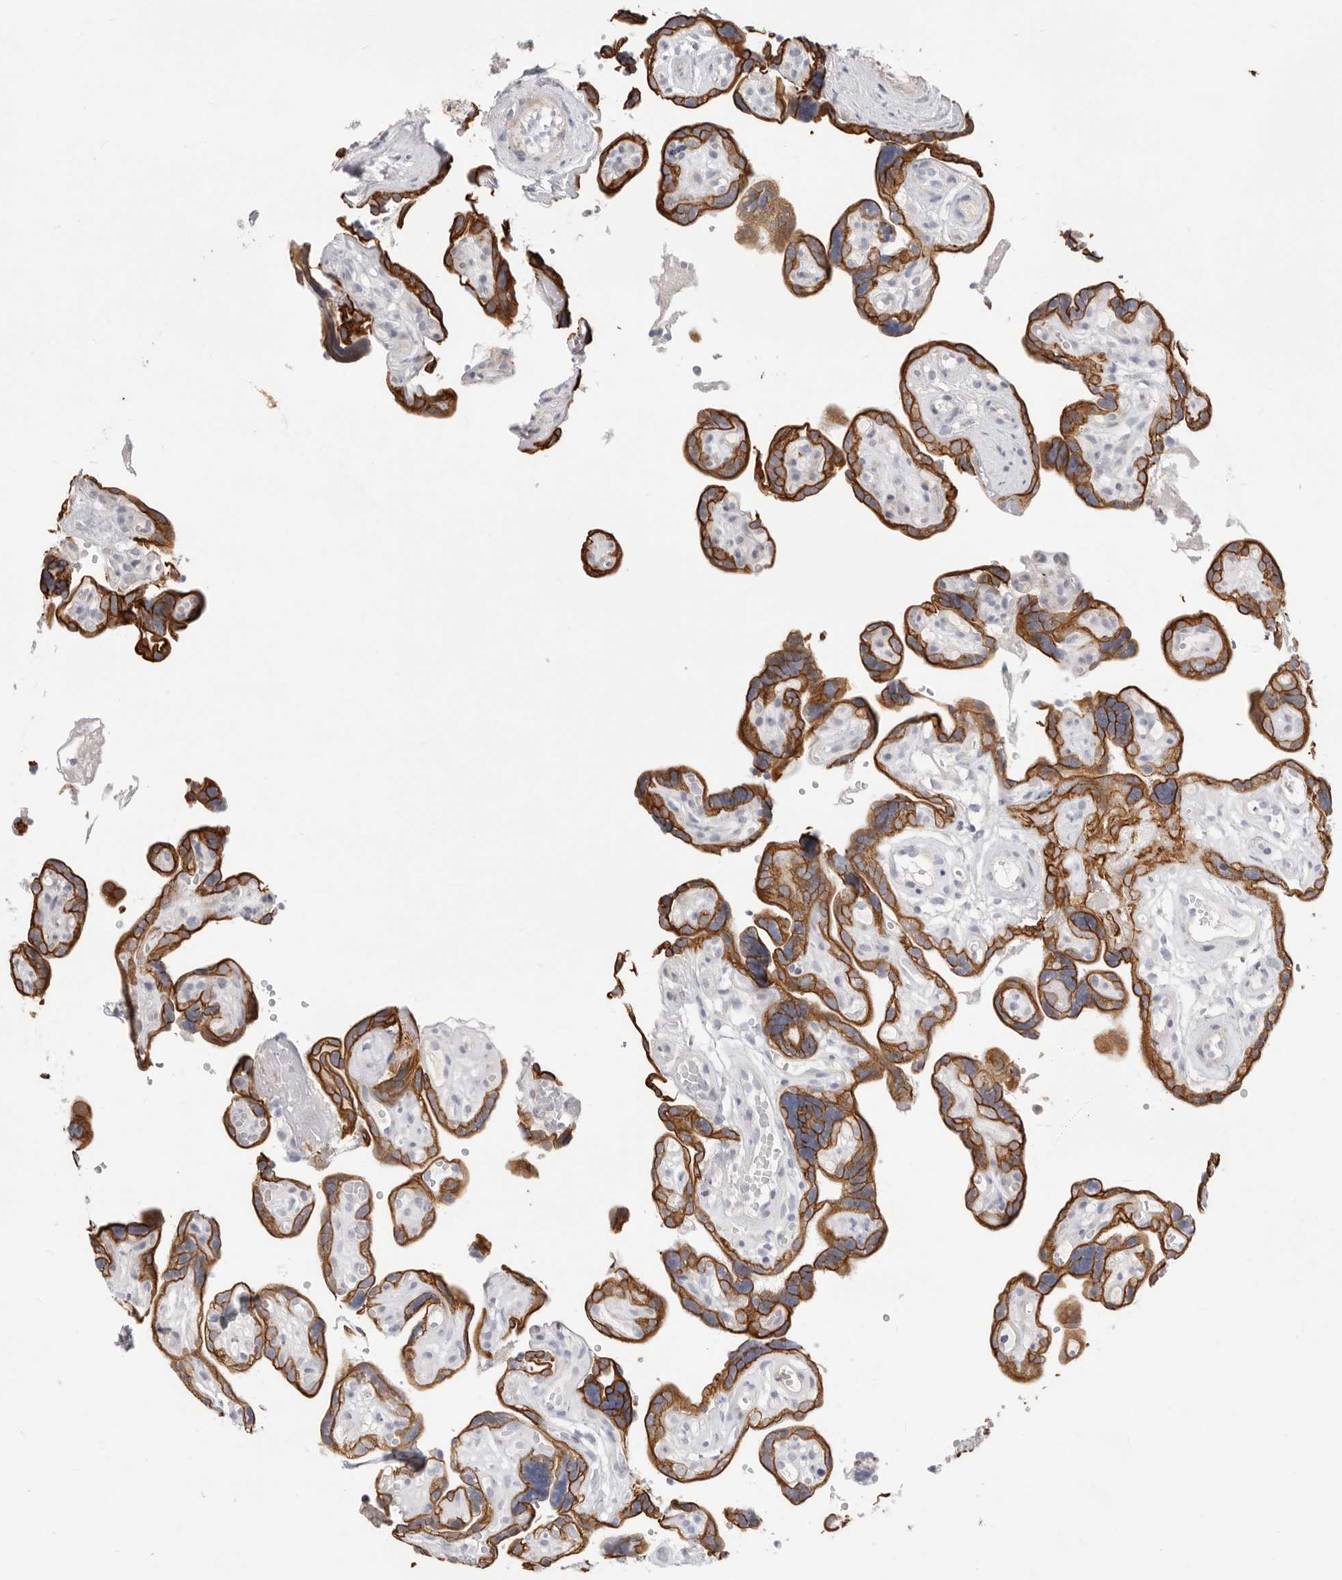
{"staining": {"intensity": "strong", "quantity": "25%-75%", "location": "cytoplasmic/membranous"}, "tissue": "placenta", "cell_type": "Decidual cells", "image_type": "normal", "snomed": [{"axis": "morphology", "description": "Normal tissue, NOS"}, {"axis": "topography", "description": "Placenta"}], "caption": "This micrograph shows IHC staining of unremarkable placenta, with high strong cytoplasmic/membranous expression in about 25%-75% of decidual cells.", "gene": "USH1C", "patient": {"sex": "female", "age": 30}}